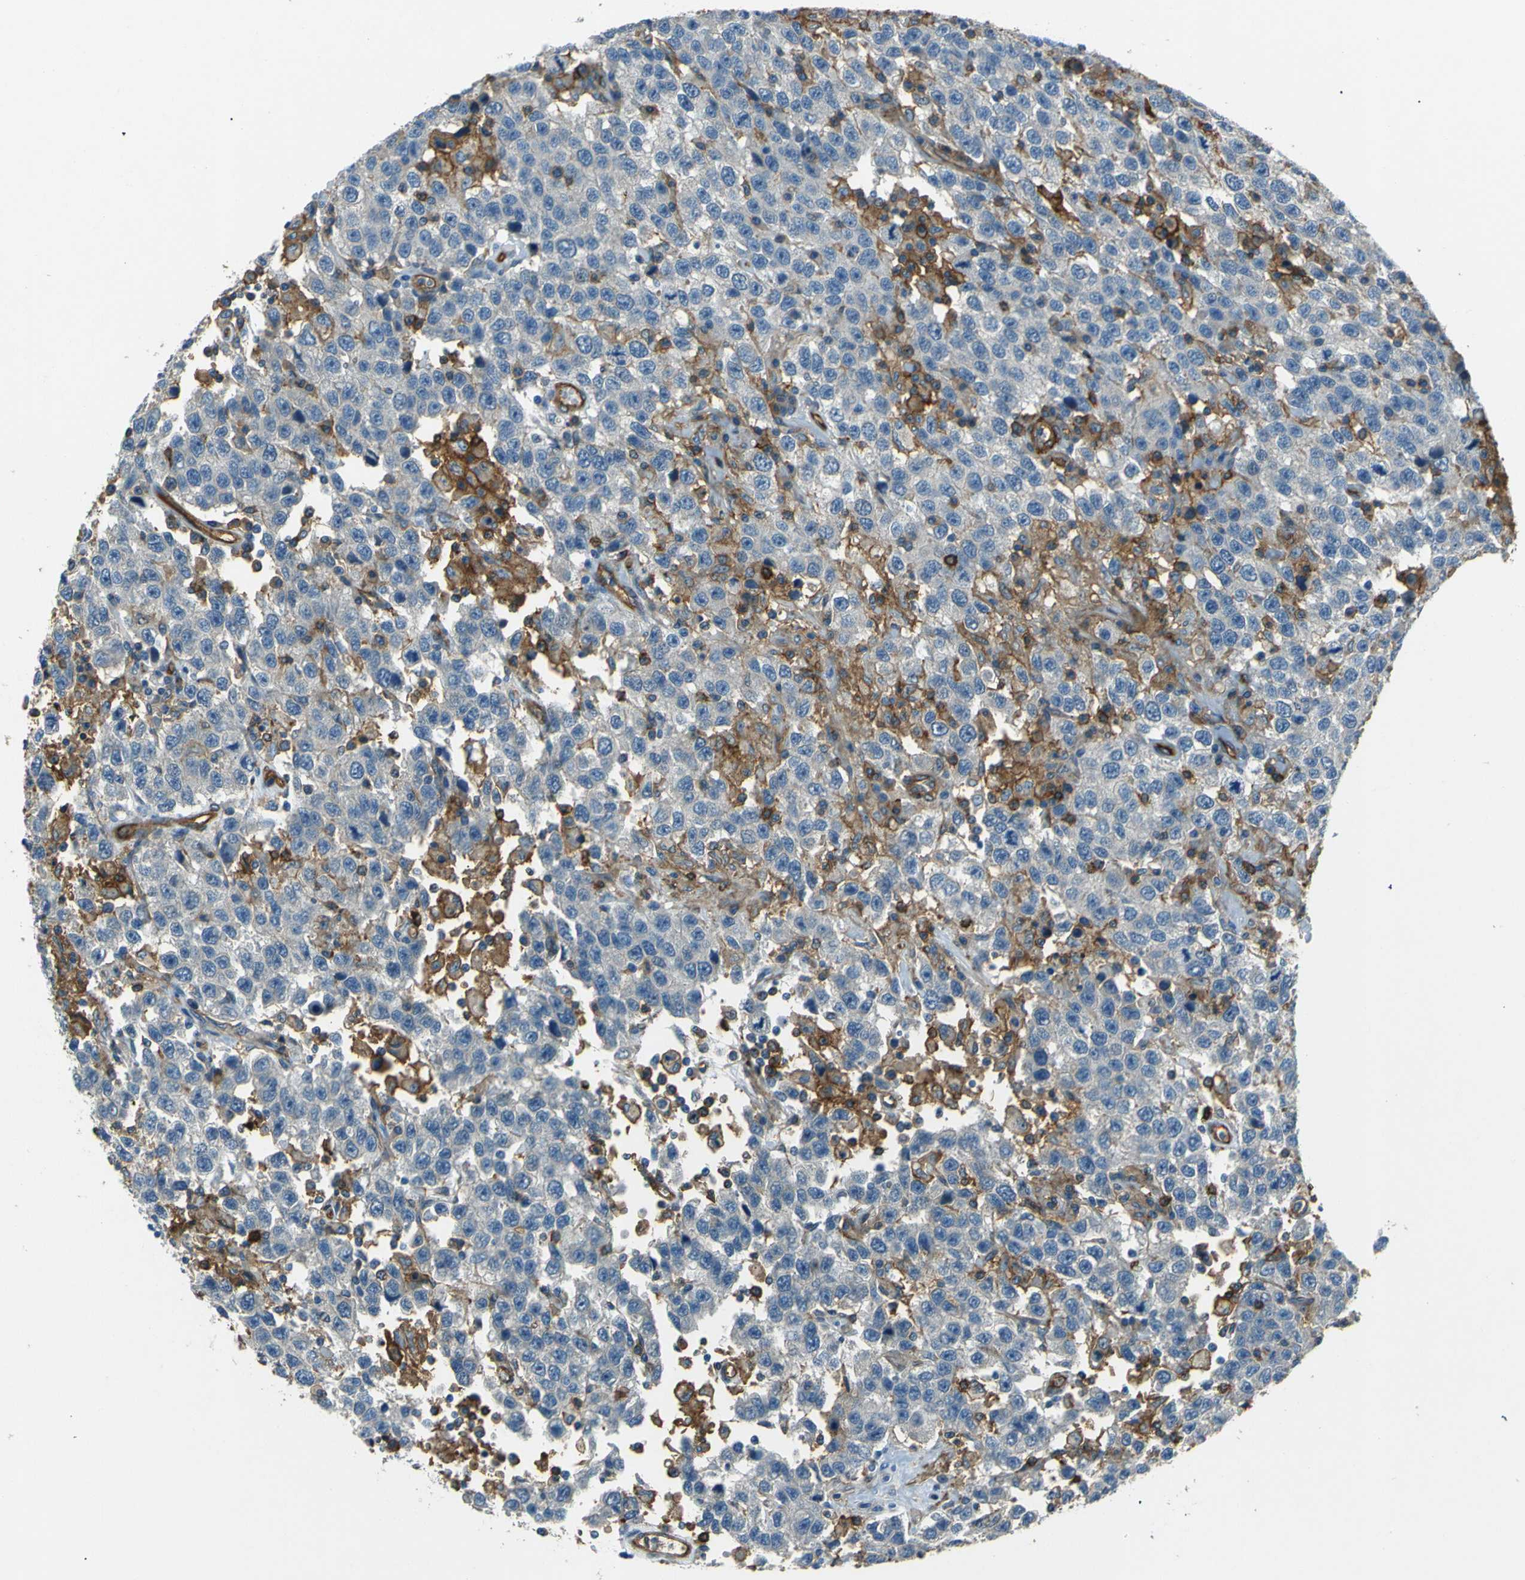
{"staining": {"intensity": "negative", "quantity": "none", "location": "none"}, "tissue": "testis cancer", "cell_type": "Tumor cells", "image_type": "cancer", "snomed": [{"axis": "morphology", "description": "Seminoma, NOS"}, {"axis": "topography", "description": "Testis"}], "caption": "IHC photomicrograph of testis cancer (seminoma) stained for a protein (brown), which reveals no staining in tumor cells.", "gene": "ENTPD1", "patient": {"sex": "male", "age": 41}}